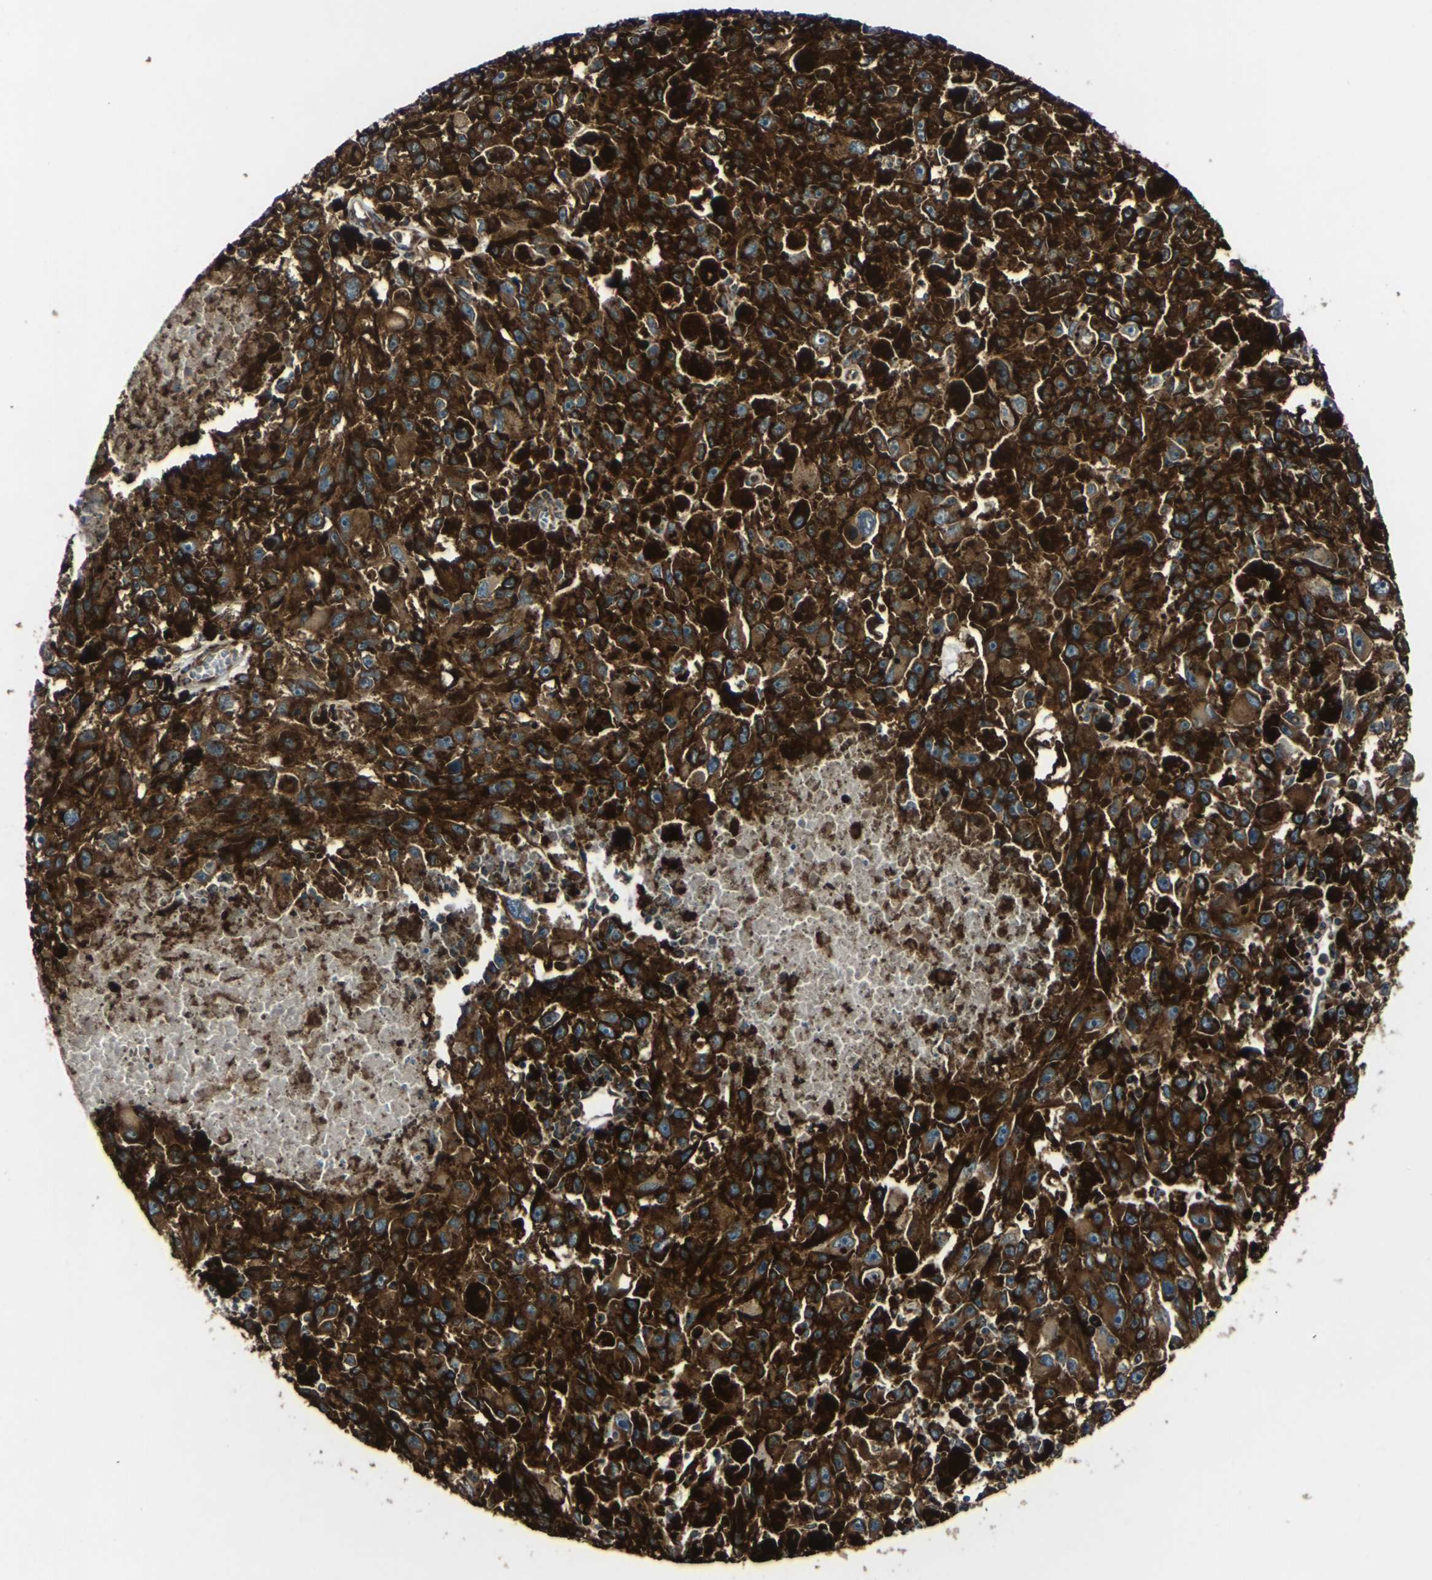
{"staining": {"intensity": "strong", "quantity": ">75%", "location": "cytoplasmic/membranous"}, "tissue": "melanoma", "cell_type": "Tumor cells", "image_type": "cancer", "snomed": [{"axis": "morphology", "description": "Malignant melanoma in situ"}, {"axis": "morphology", "description": "Malignant melanoma, NOS"}, {"axis": "topography", "description": "Skin"}], "caption": "IHC histopathology image of neoplastic tissue: malignant melanoma in situ stained using immunohistochemistry demonstrates high levels of strong protein expression localized specifically in the cytoplasmic/membranous of tumor cells, appearing as a cytoplasmic/membranous brown color.", "gene": "MARCHF2", "patient": {"sex": "female", "age": 88}}